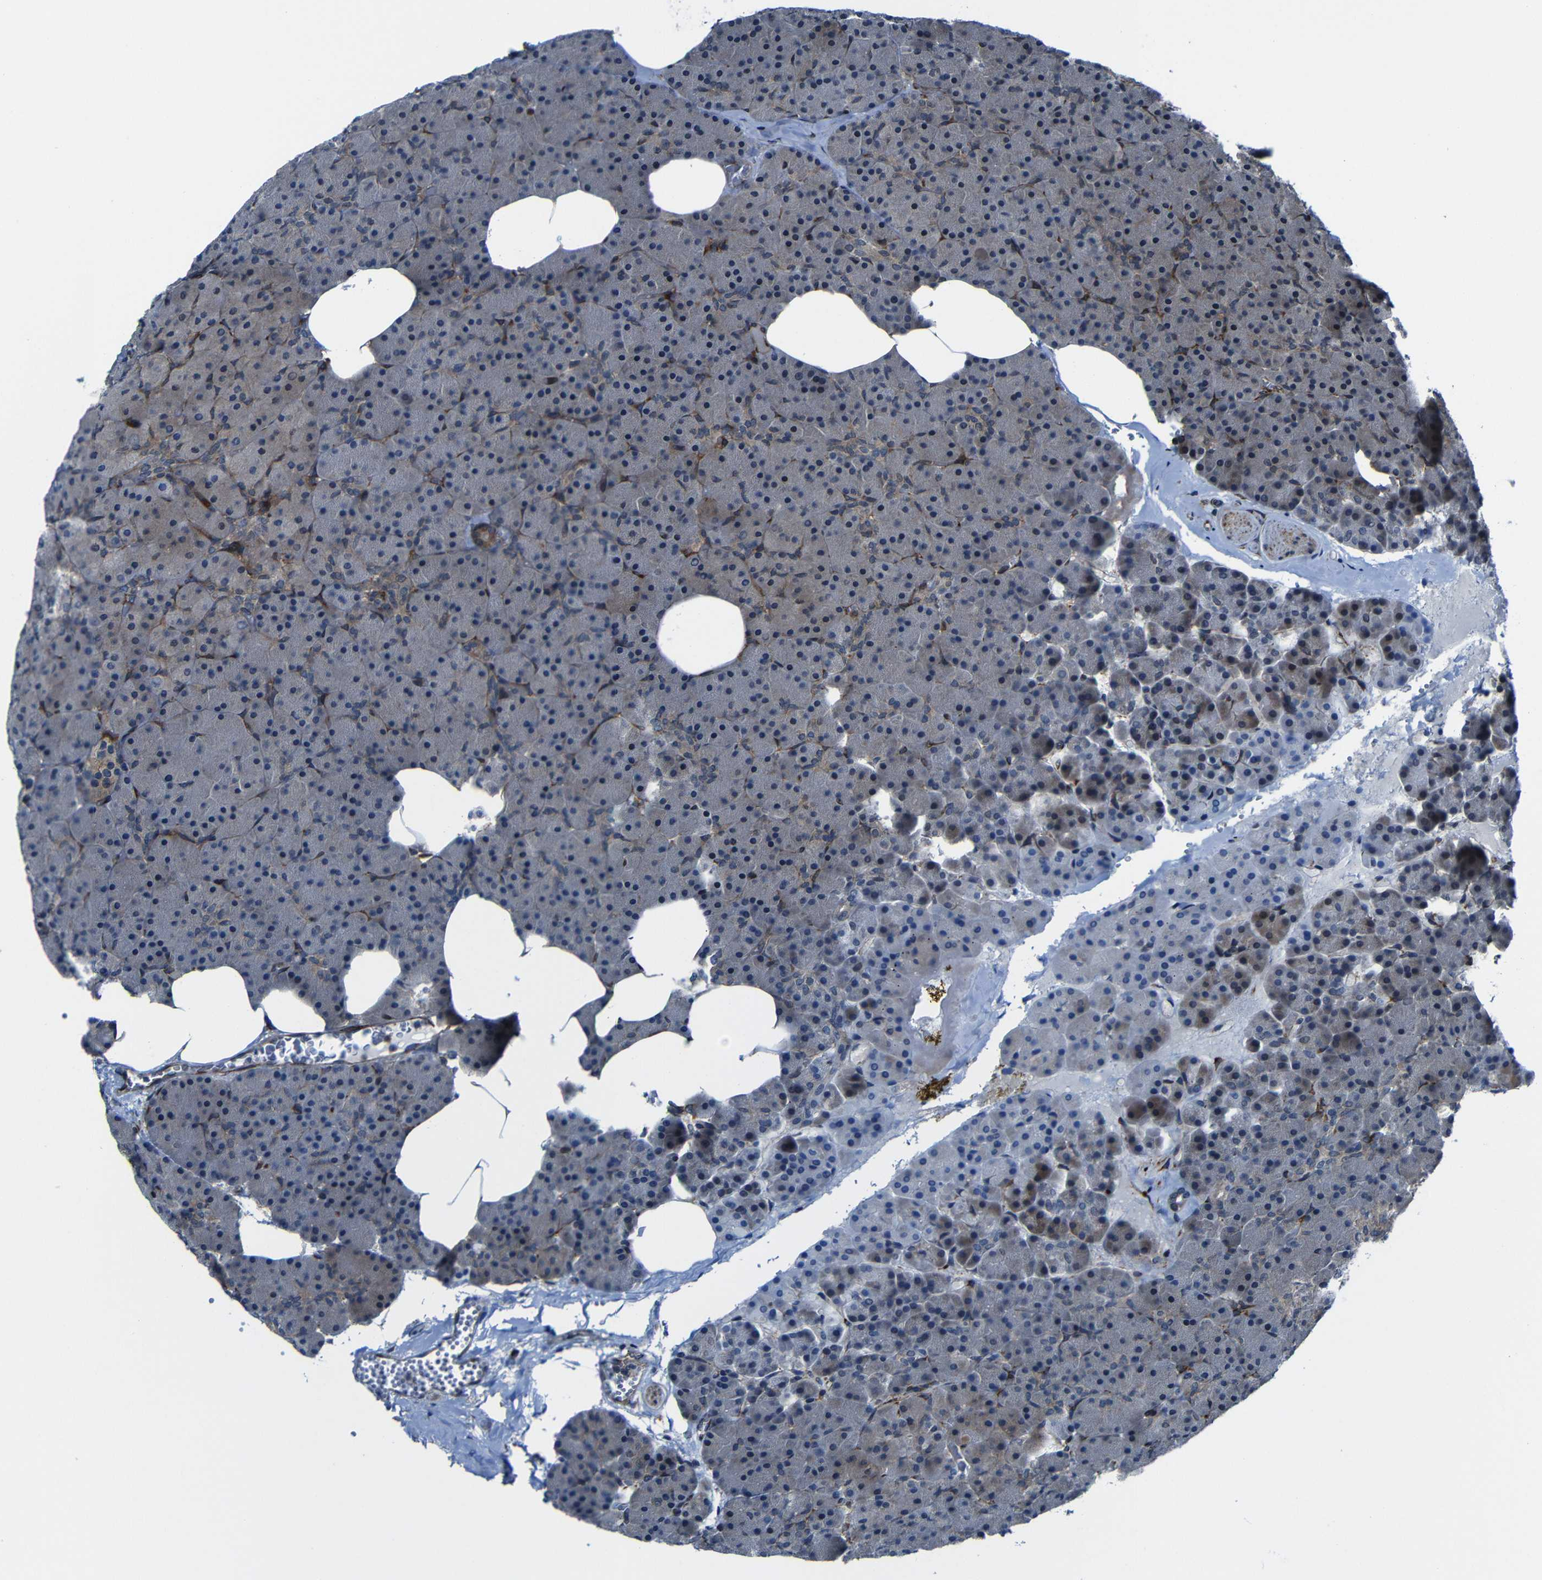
{"staining": {"intensity": "negative", "quantity": "none", "location": "none"}, "tissue": "pancreas", "cell_type": "Exocrine glandular cells", "image_type": "normal", "snomed": [{"axis": "morphology", "description": "Normal tissue, NOS"}, {"axis": "topography", "description": "Pancreas"}], "caption": "High power microscopy micrograph of an immunohistochemistry image of unremarkable pancreas, revealing no significant staining in exocrine glandular cells. (DAB immunohistochemistry (IHC) visualized using brightfield microscopy, high magnification).", "gene": "KIAA0513", "patient": {"sex": "female", "age": 35}}